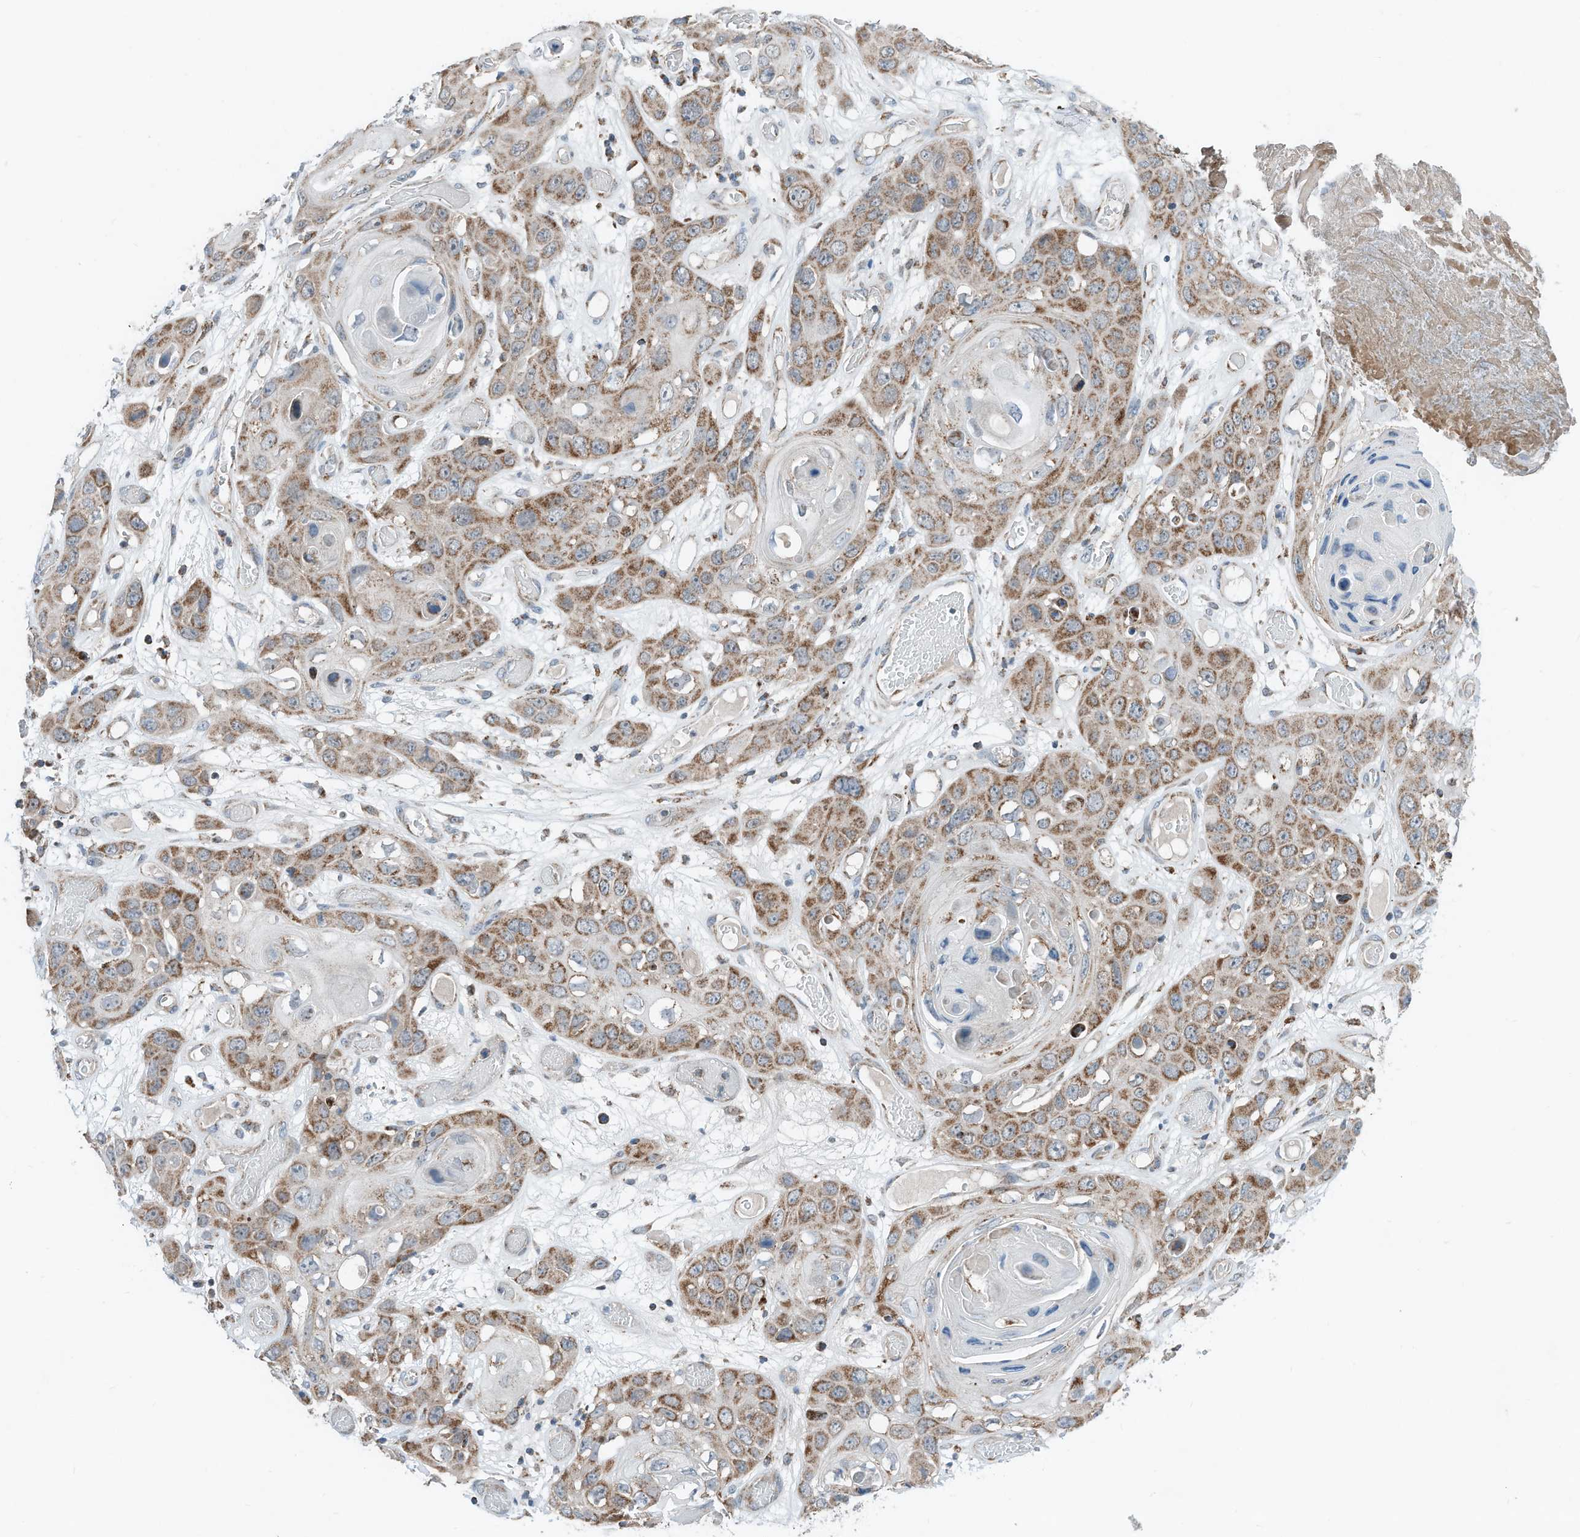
{"staining": {"intensity": "moderate", "quantity": ">75%", "location": "cytoplasmic/membranous"}, "tissue": "skin cancer", "cell_type": "Tumor cells", "image_type": "cancer", "snomed": [{"axis": "morphology", "description": "Squamous cell carcinoma, NOS"}, {"axis": "topography", "description": "Skin"}], "caption": "Immunohistochemistry (IHC) photomicrograph of neoplastic tissue: human squamous cell carcinoma (skin) stained using IHC exhibits medium levels of moderate protein expression localized specifically in the cytoplasmic/membranous of tumor cells, appearing as a cytoplasmic/membranous brown color.", "gene": "RMND1", "patient": {"sex": "male", "age": 55}}